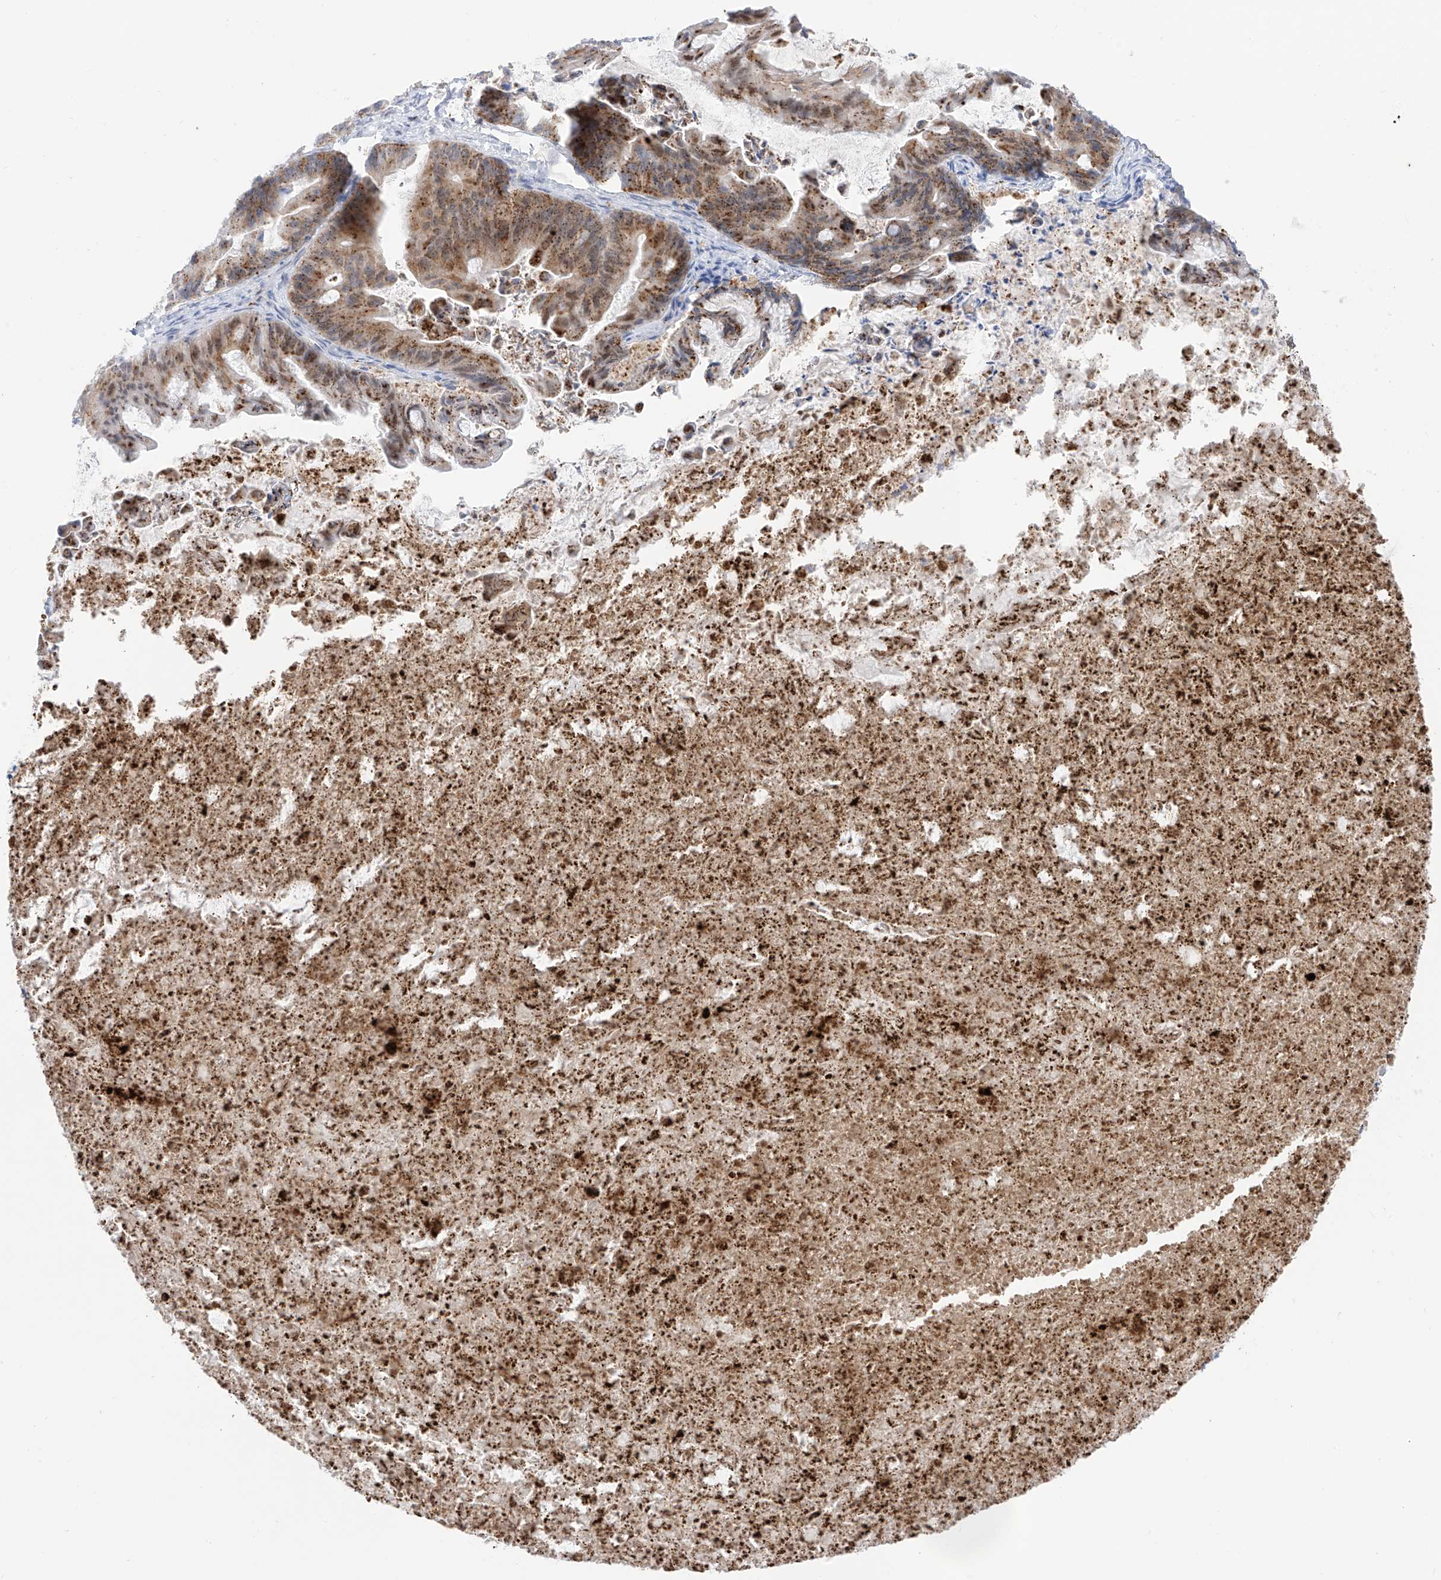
{"staining": {"intensity": "moderate", "quantity": ">75%", "location": "cytoplasmic/membranous,nuclear"}, "tissue": "ovarian cancer", "cell_type": "Tumor cells", "image_type": "cancer", "snomed": [{"axis": "morphology", "description": "Cystadenocarcinoma, mucinous, NOS"}, {"axis": "topography", "description": "Ovary"}], "caption": "Brown immunohistochemical staining in ovarian mucinous cystadenocarcinoma demonstrates moderate cytoplasmic/membranous and nuclear positivity in approximately >75% of tumor cells.", "gene": "PSPH", "patient": {"sex": "female", "age": 37}}